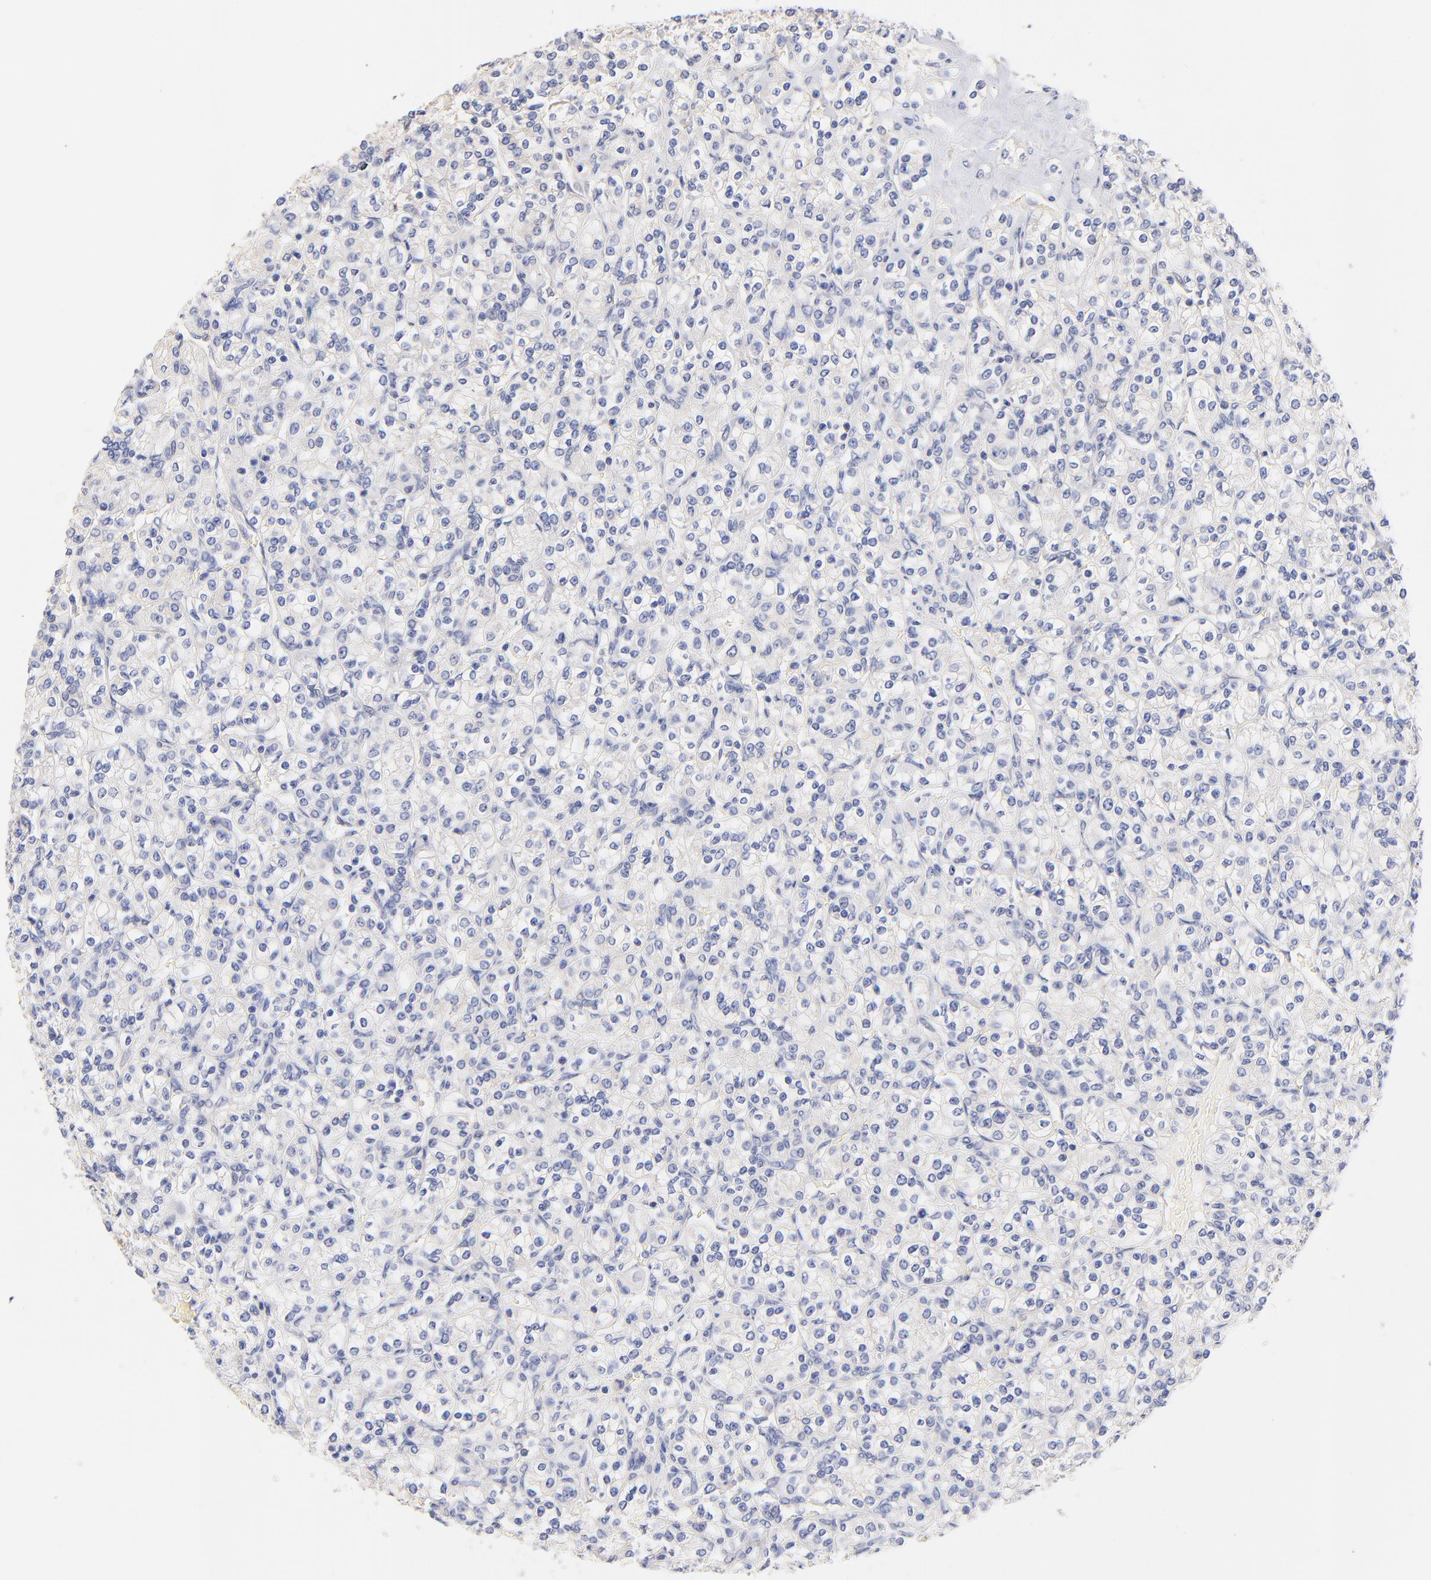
{"staining": {"intensity": "negative", "quantity": "none", "location": "none"}, "tissue": "renal cancer", "cell_type": "Tumor cells", "image_type": "cancer", "snomed": [{"axis": "morphology", "description": "Adenocarcinoma, NOS"}, {"axis": "topography", "description": "Kidney"}], "caption": "Immunohistochemical staining of renal cancer exhibits no significant staining in tumor cells.", "gene": "HS3ST1", "patient": {"sex": "male", "age": 77}}